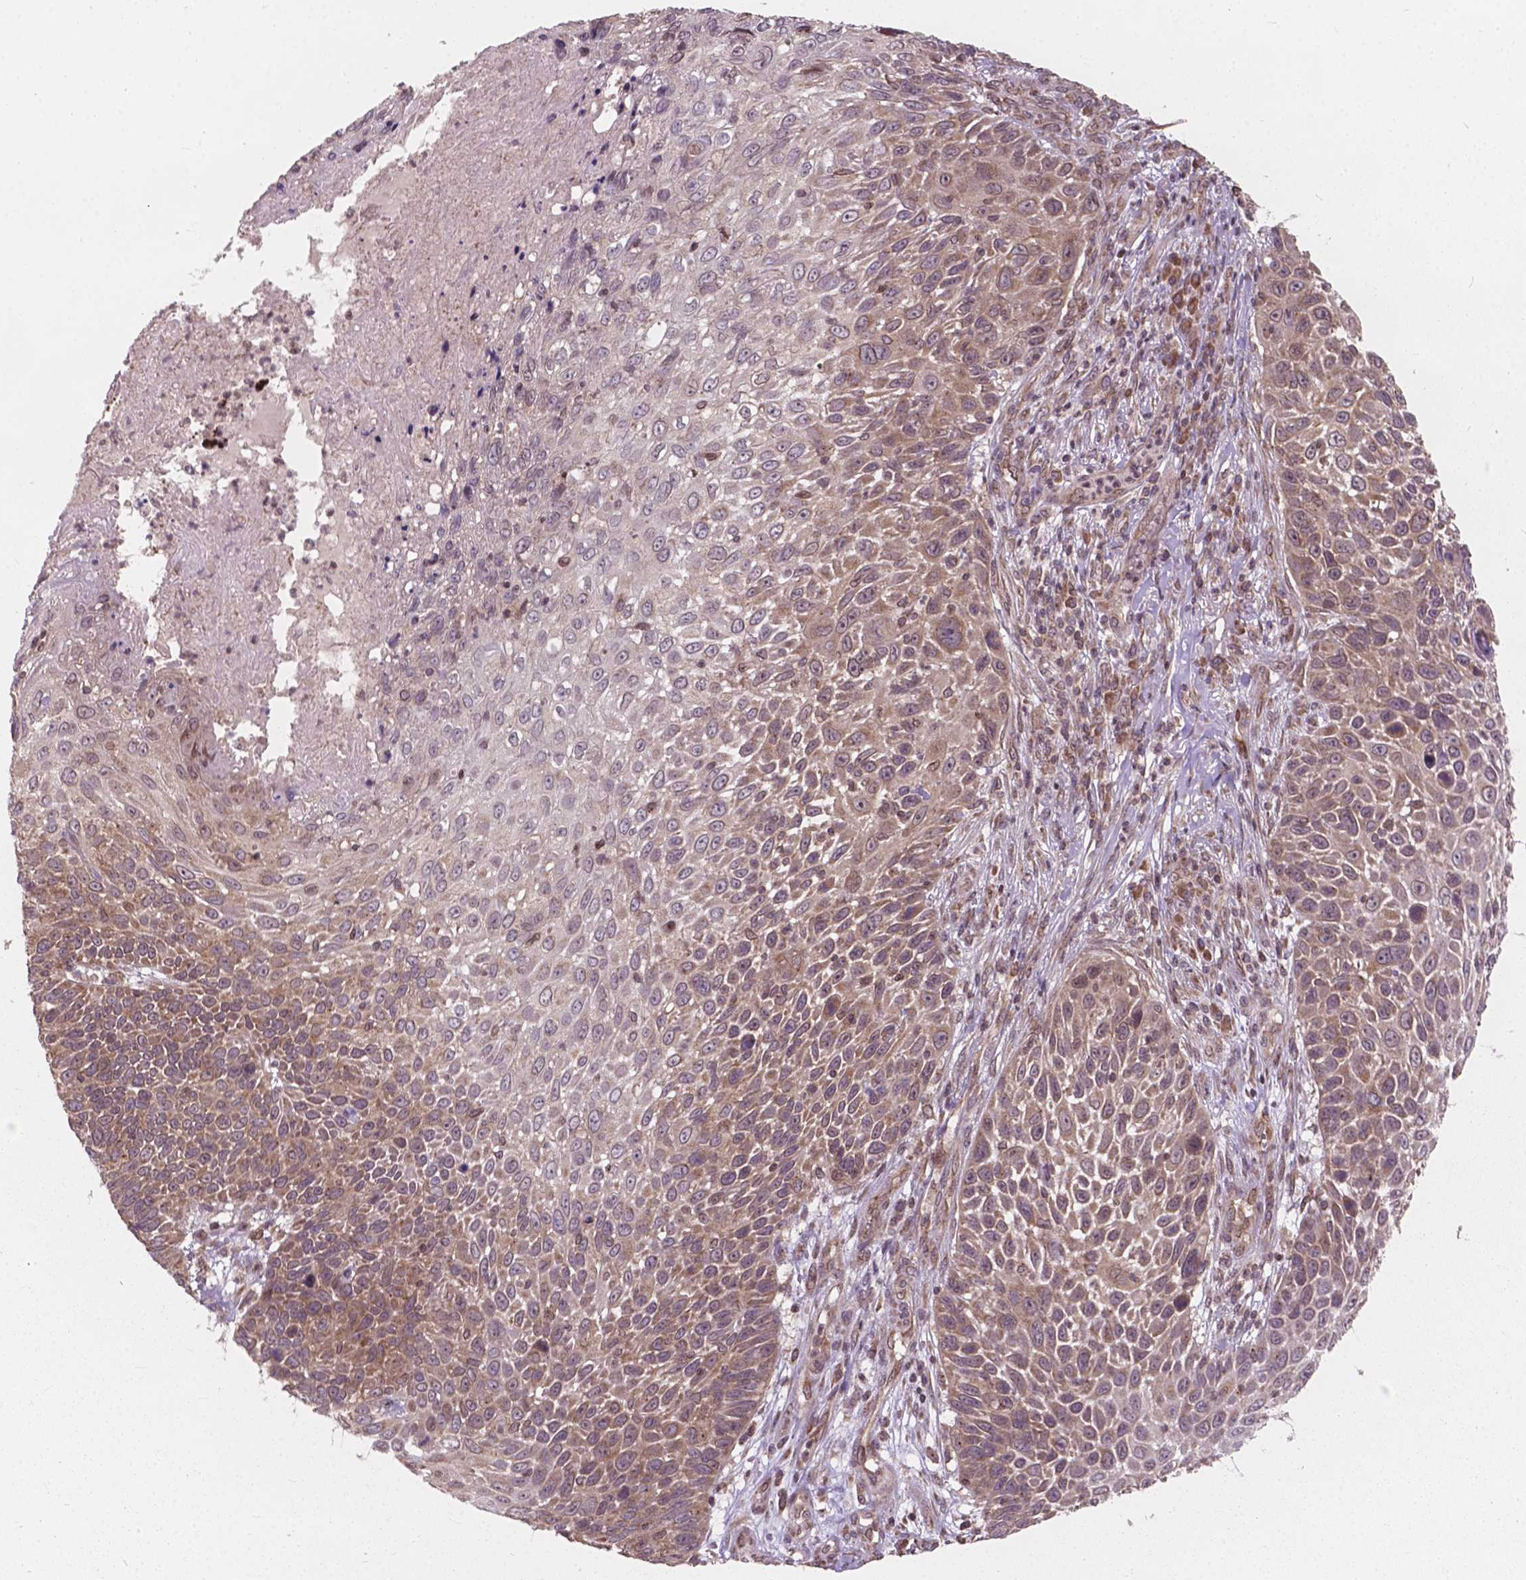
{"staining": {"intensity": "moderate", "quantity": "<25%", "location": "cytoplasmic/membranous,nuclear"}, "tissue": "skin cancer", "cell_type": "Tumor cells", "image_type": "cancer", "snomed": [{"axis": "morphology", "description": "Squamous cell carcinoma, NOS"}, {"axis": "topography", "description": "Skin"}], "caption": "Skin squamous cell carcinoma tissue displays moderate cytoplasmic/membranous and nuclear staining in about <25% of tumor cells, visualized by immunohistochemistry.", "gene": "MRPL33", "patient": {"sex": "male", "age": 92}}